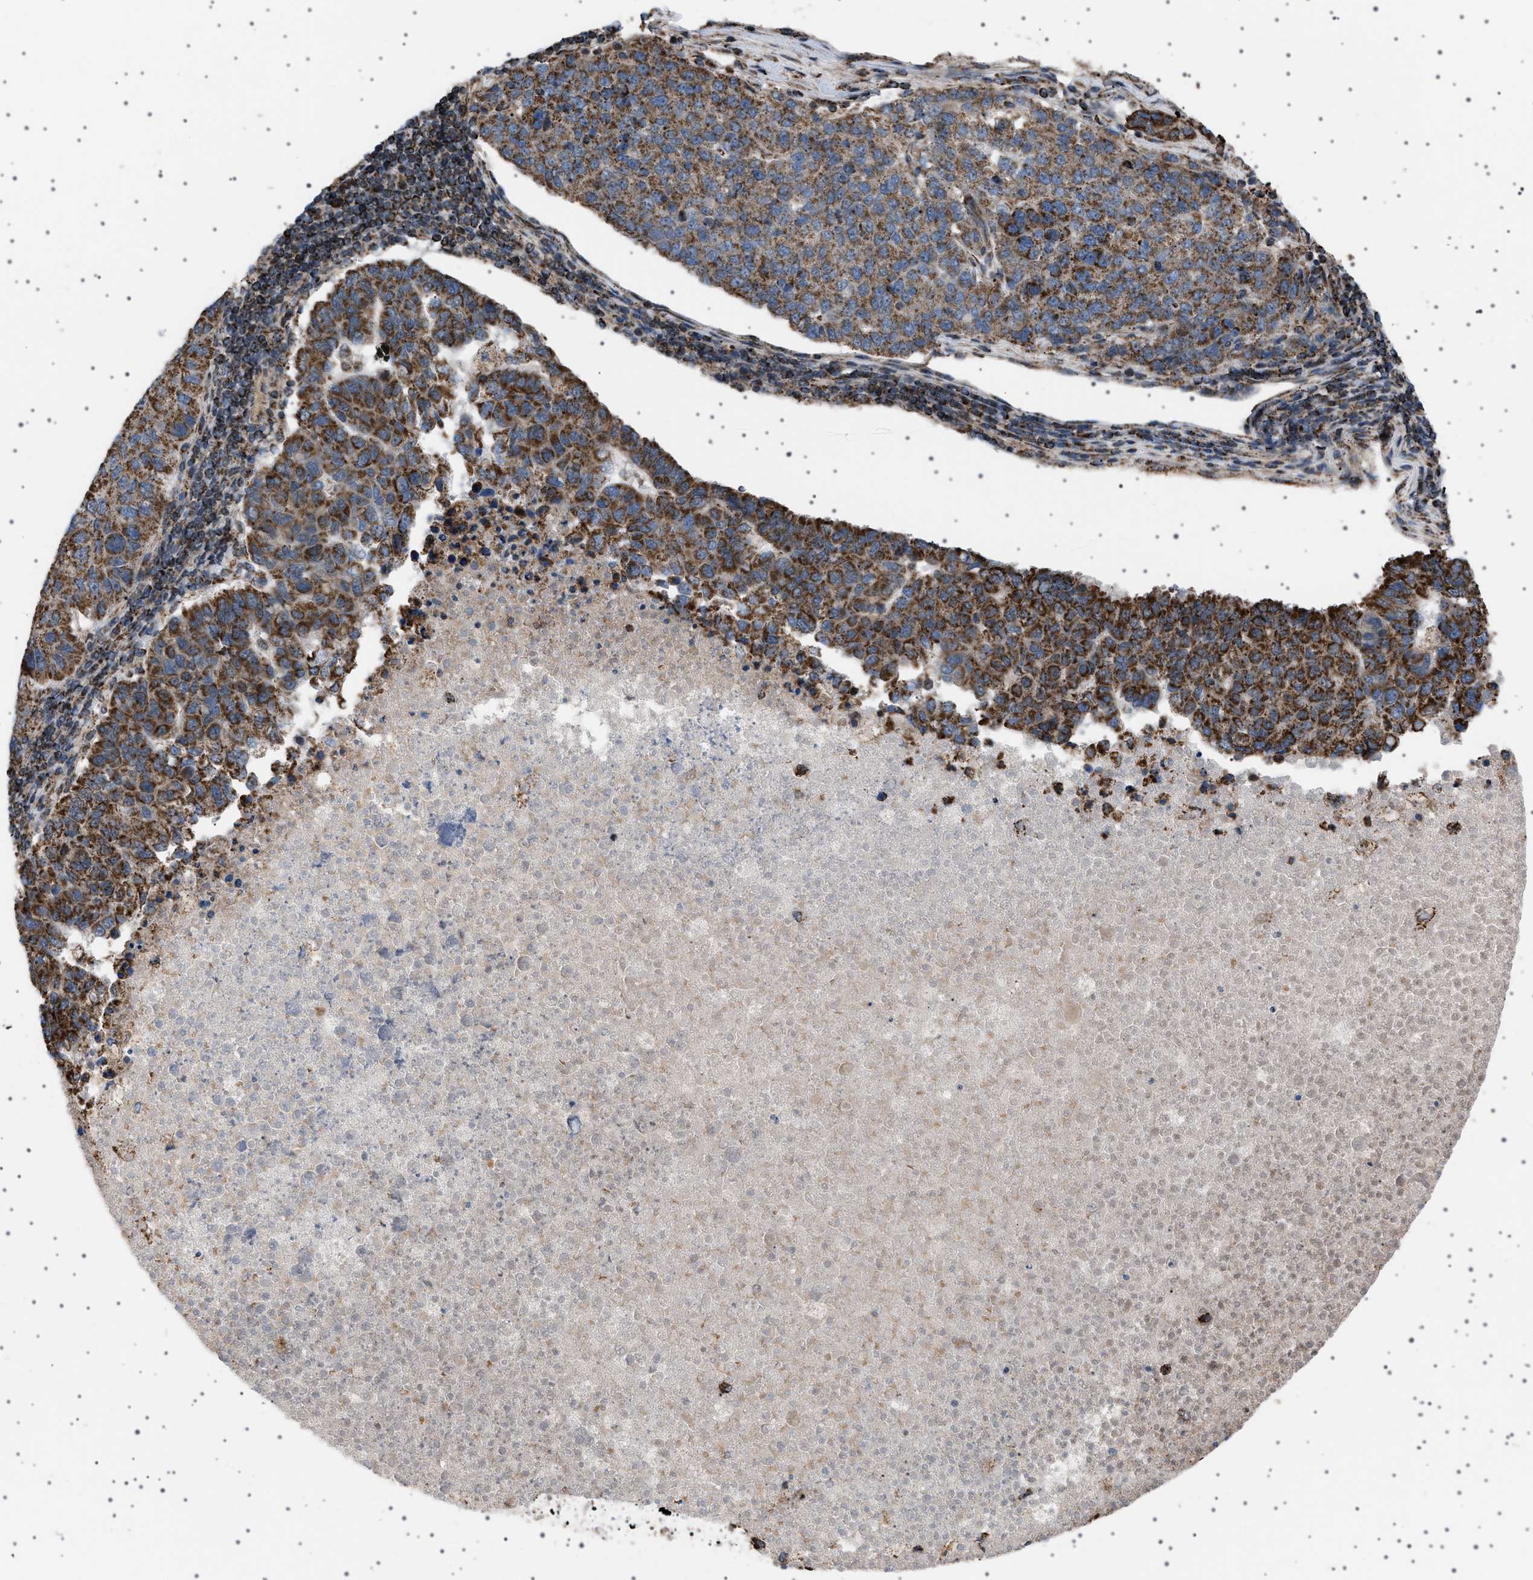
{"staining": {"intensity": "strong", "quantity": ">75%", "location": "cytoplasmic/membranous"}, "tissue": "pancreatic cancer", "cell_type": "Tumor cells", "image_type": "cancer", "snomed": [{"axis": "morphology", "description": "Adenocarcinoma, NOS"}, {"axis": "topography", "description": "Pancreas"}], "caption": "DAB immunohistochemical staining of human pancreatic cancer reveals strong cytoplasmic/membranous protein staining in about >75% of tumor cells.", "gene": "MELK", "patient": {"sex": "female", "age": 61}}